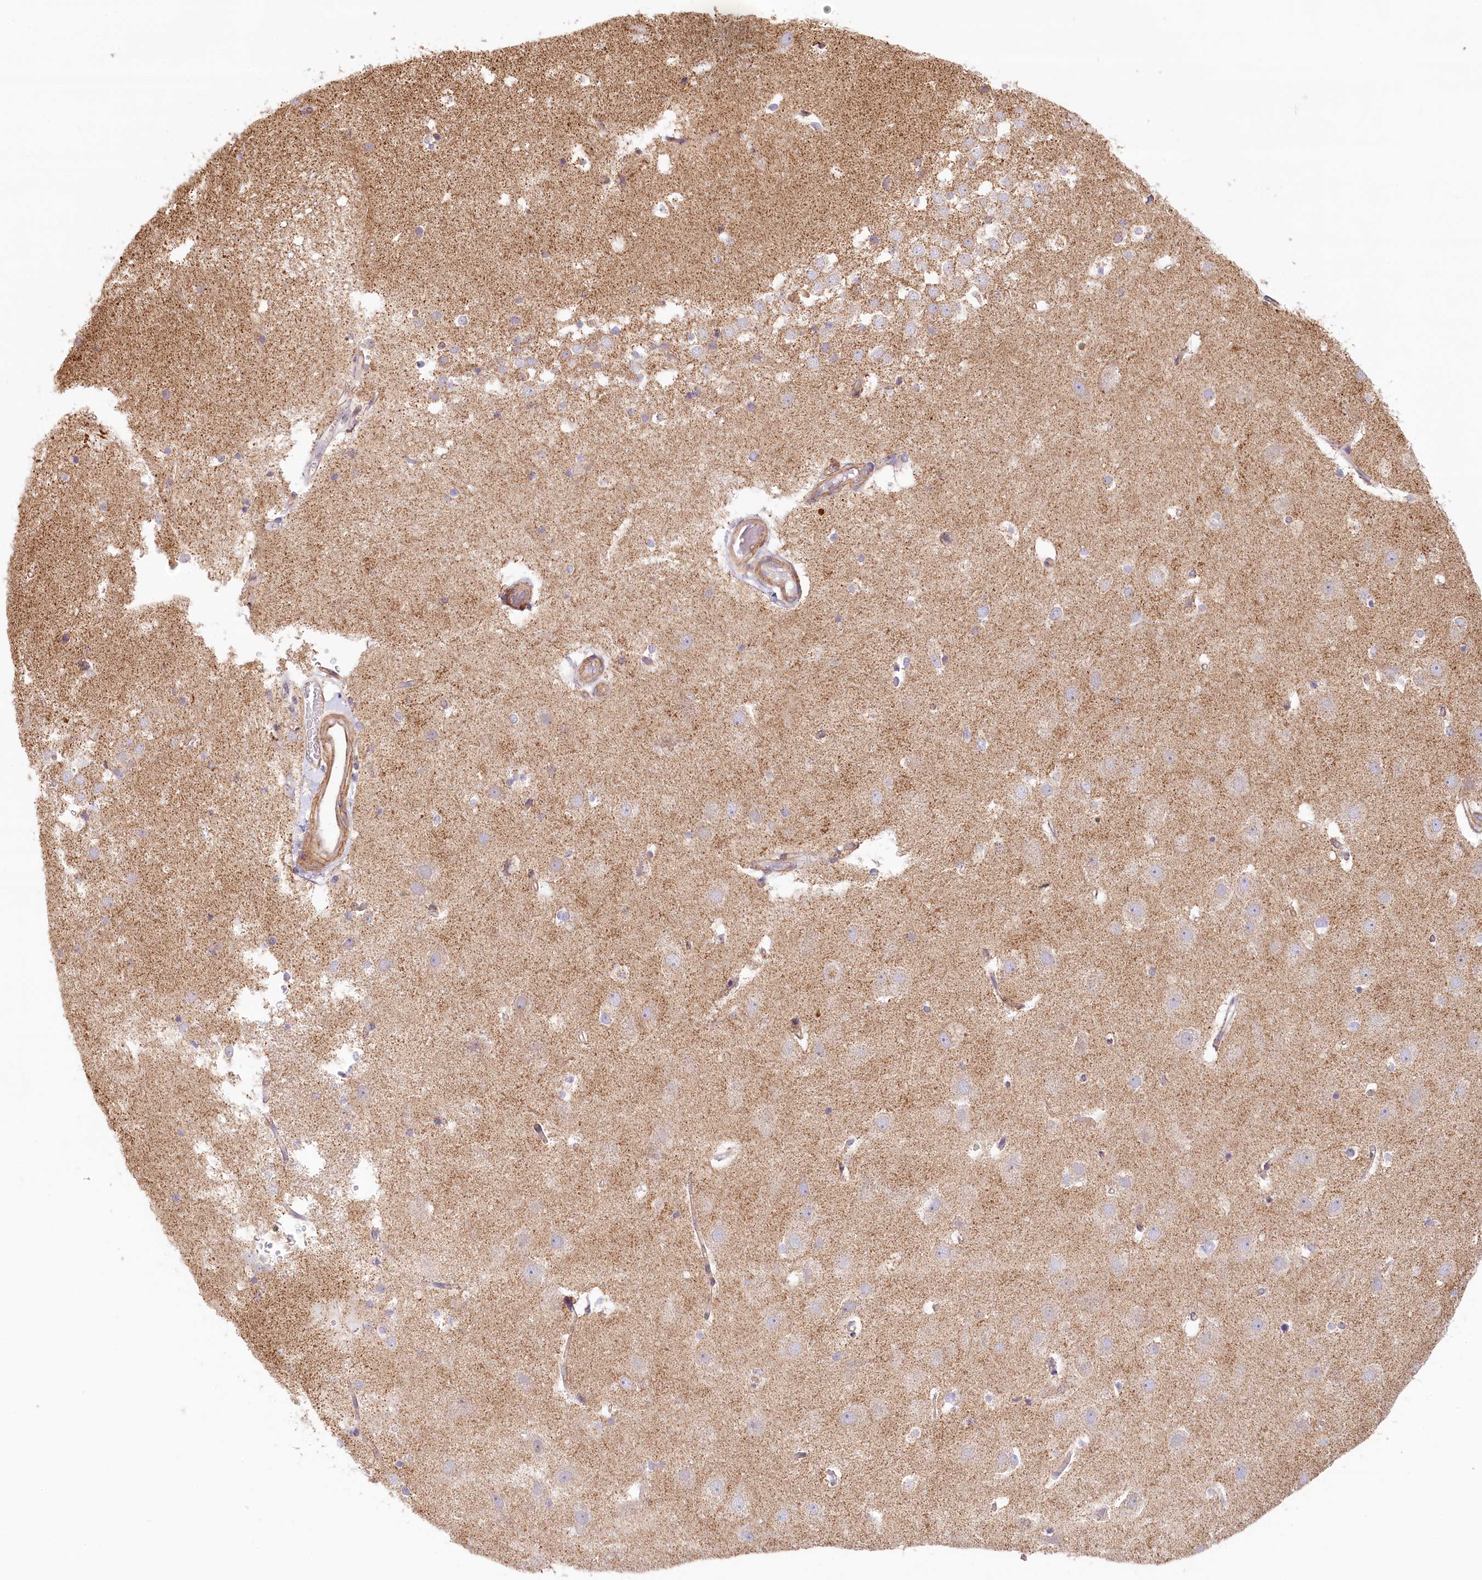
{"staining": {"intensity": "weak", "quantity": "<25%", "location": "cytoplasmic/membranous"}, "tissue": "hippocampus", "cell_type": "Glial cells", "image_type": "normal", "snomed": [{"axis": "morphology", "description": "Normal tissue, NOS"}, {"axis": "topography", "description": "Hippocampus"}], "caption": "Immunohistochemistry (IHC) of normal human hippocampus exhibits no expression in glial cells.", "gene": "UMPS", "patient": {"sex": "female", "age": 52}}